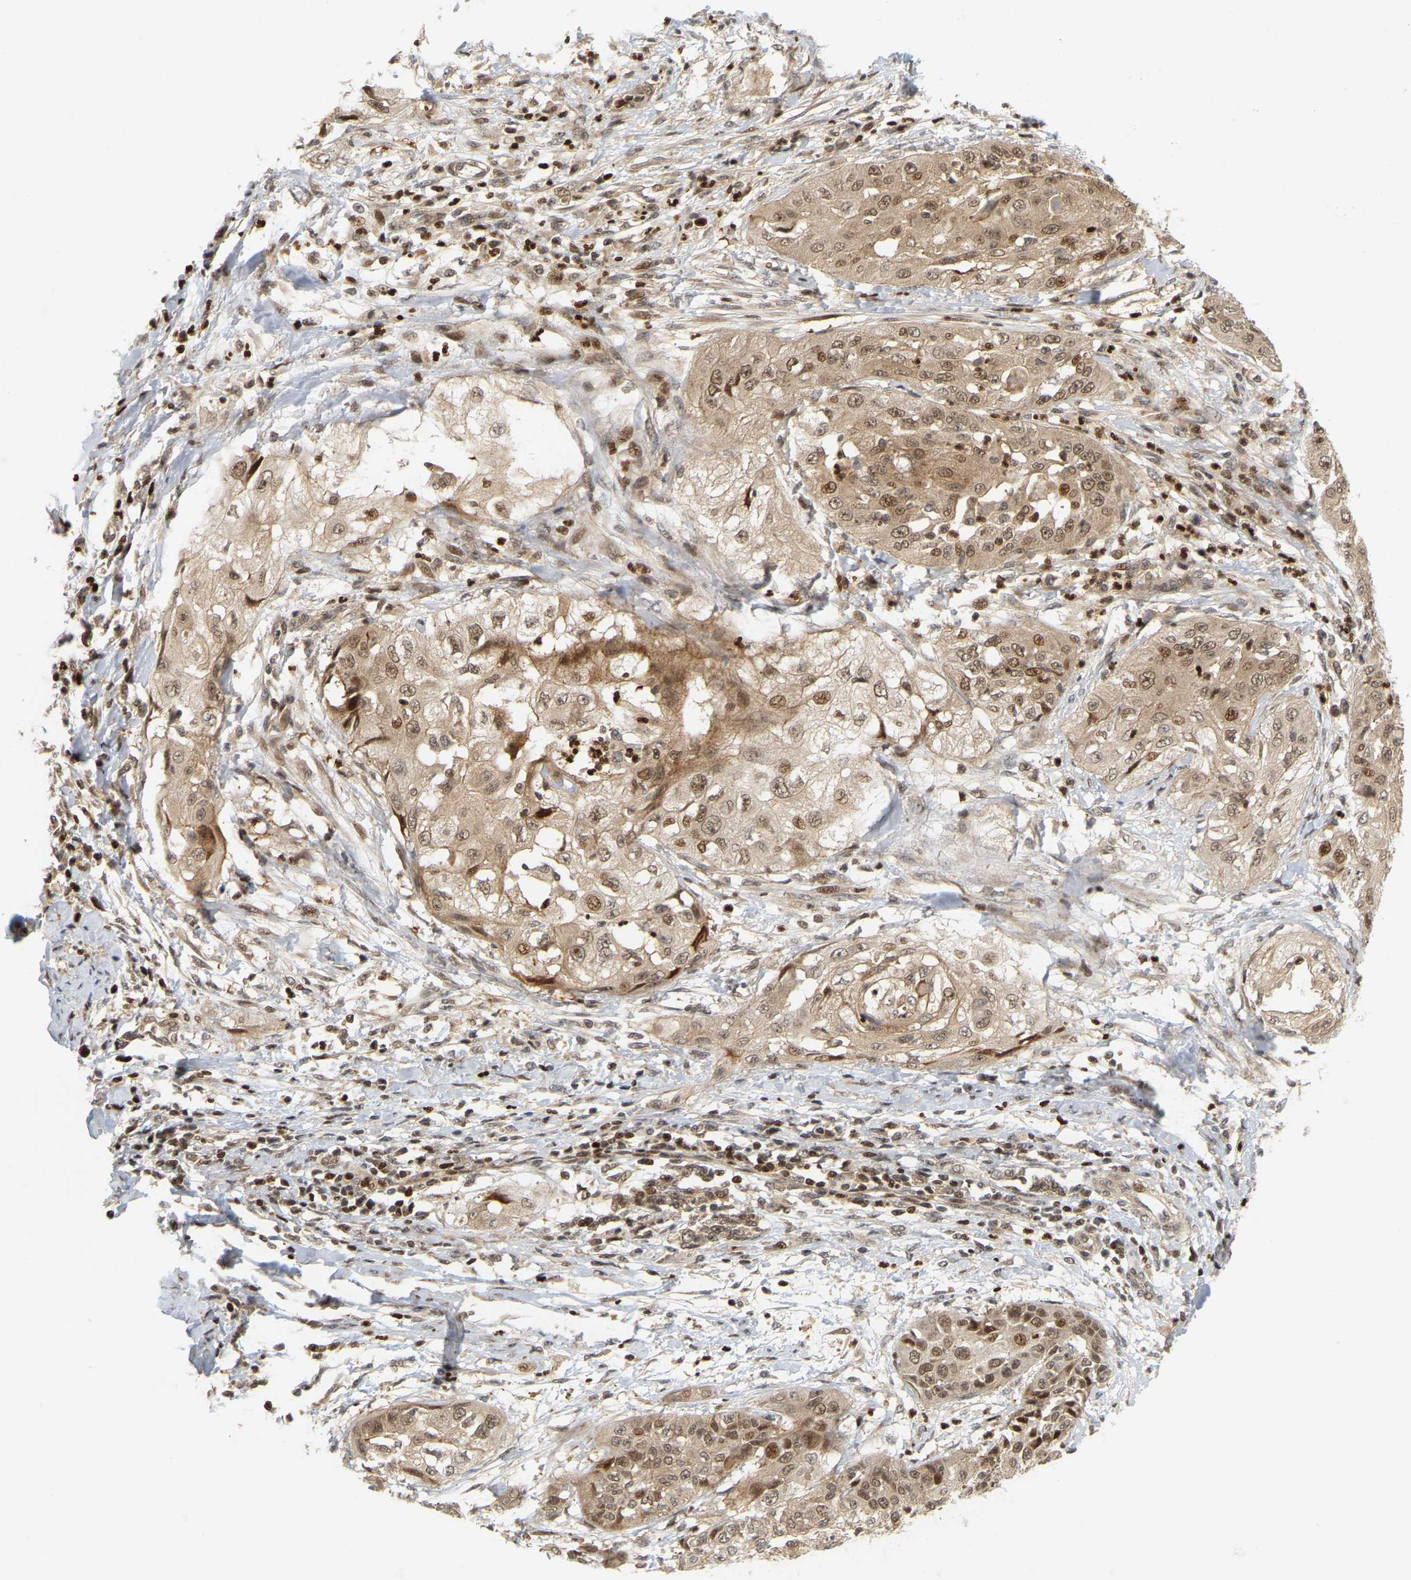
{"staining": {"intensity": "moderate", "quantity": ">75%", "location": "cytoplasmic/membranous,nuclear"}, "tissue": "cervical cancer", "cell_type": "Tumor cells", "image_type": "cancer", "snomed": [{"axis": "morphology", "description": "Squamous cell carcinoma, NOS"}, {"axis": "topography", "description": "Cervix"}], "caption": "Immunohistochemistry photomicrograph of human squamous cell carcinoma (cervical) stained for a protein (brown), which shows medium levels of moderate cytoplasmic/membranous and nuclear staining in about >75% of tumor cells.", "gene": "NFE2L2", "patient": {"sex": "female", "age": 64}}